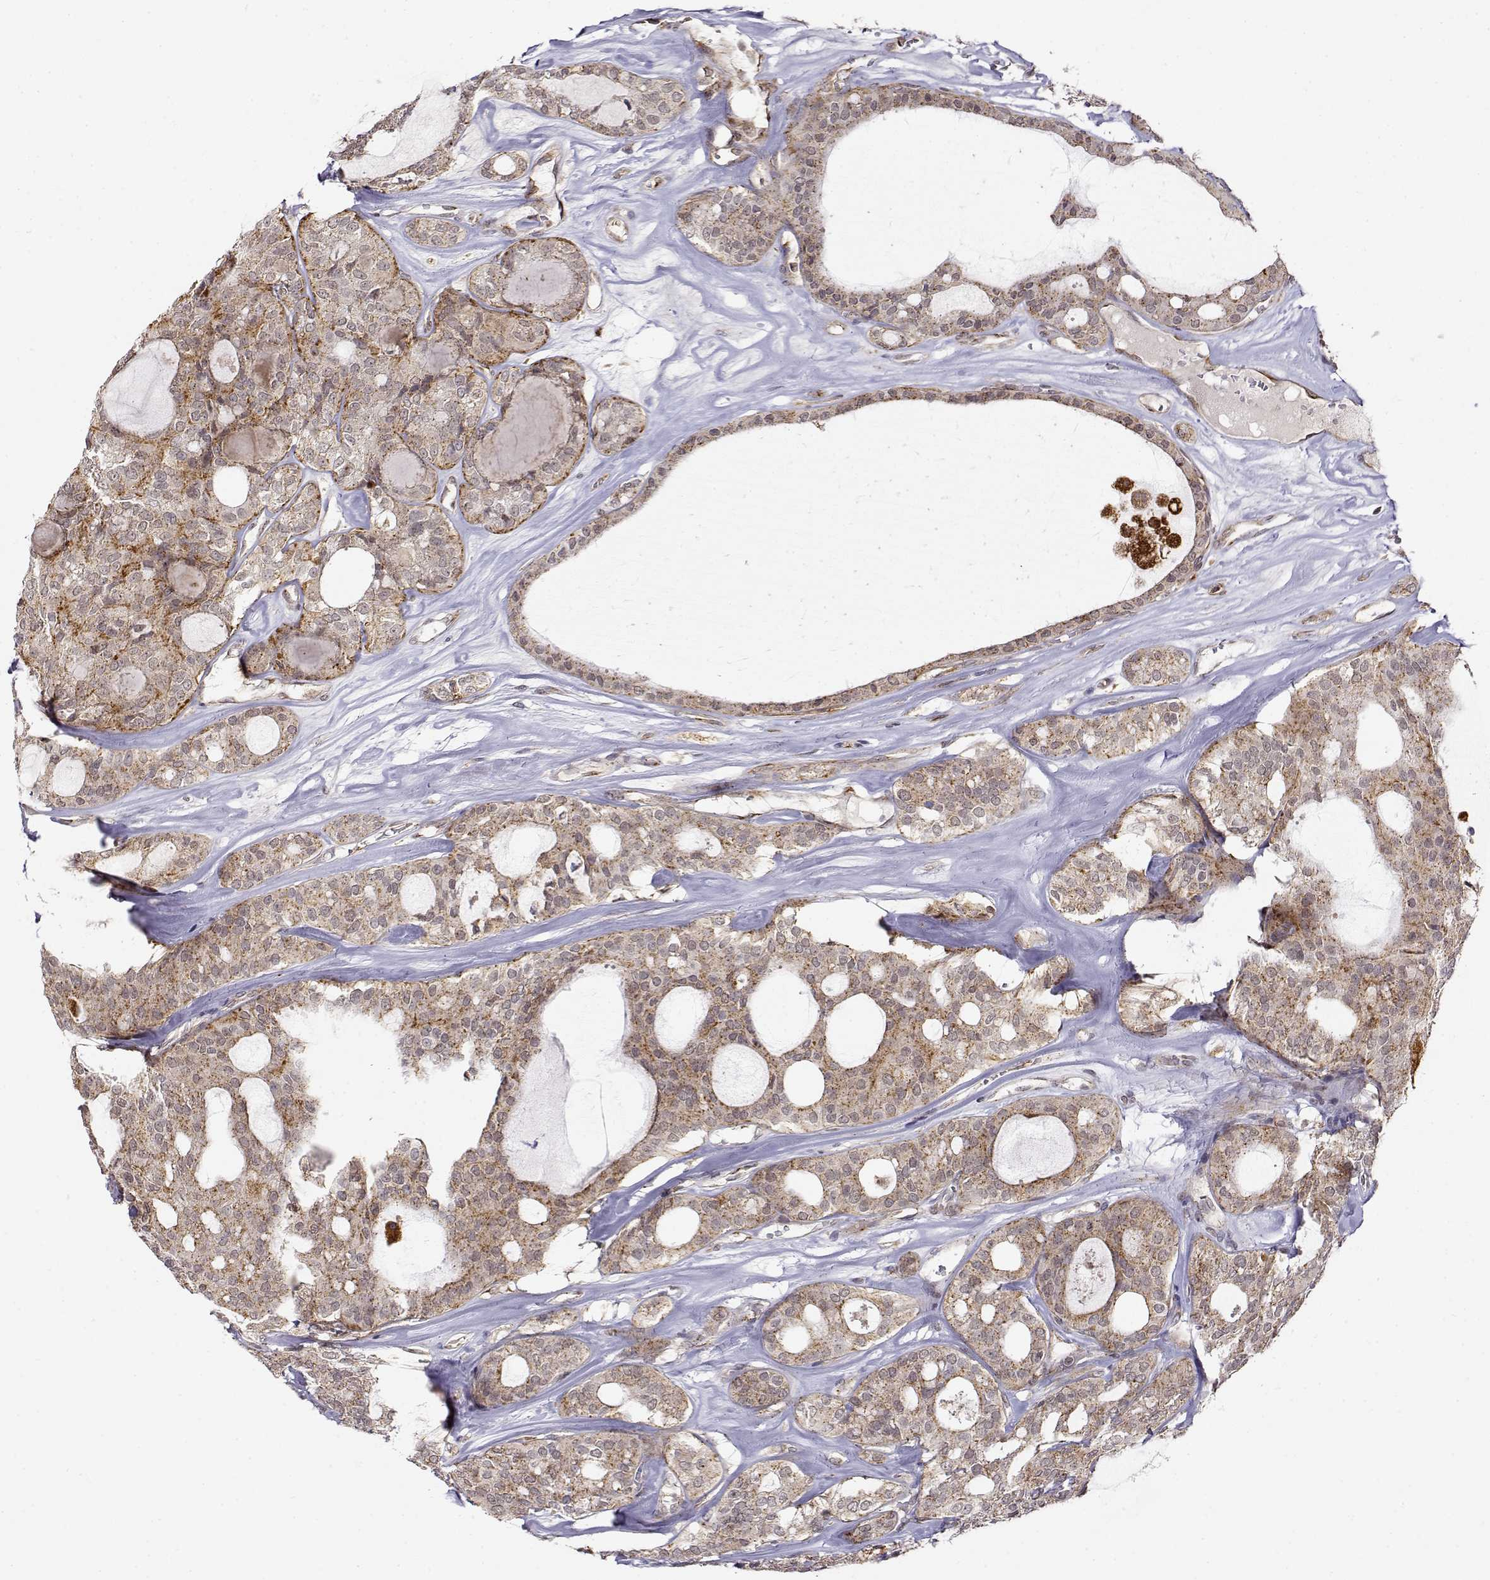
{"staining": {"intensity": "moderate", "quantity": ">75%", "location": "cytoplasmic/membranous"}, "tissue": "thyroid cancer", "cell_type": "Tumor cells", "image_type": "cancer", "snomed": [{"axis": "morphology", "description": "Follicular adenoma carcinoma, NOS"}, {"axis": "topography", "description": "Thyroid gland"}], "caption": "Human follicular adenoma carcinoma (thyroid) stained with a brown dye demonstrates moderate cytoplasmic/membranous positive positivity in about >75% of tumor cells.", "gene": "RNF13", "patient": {"sex": "male", "age": 75}}